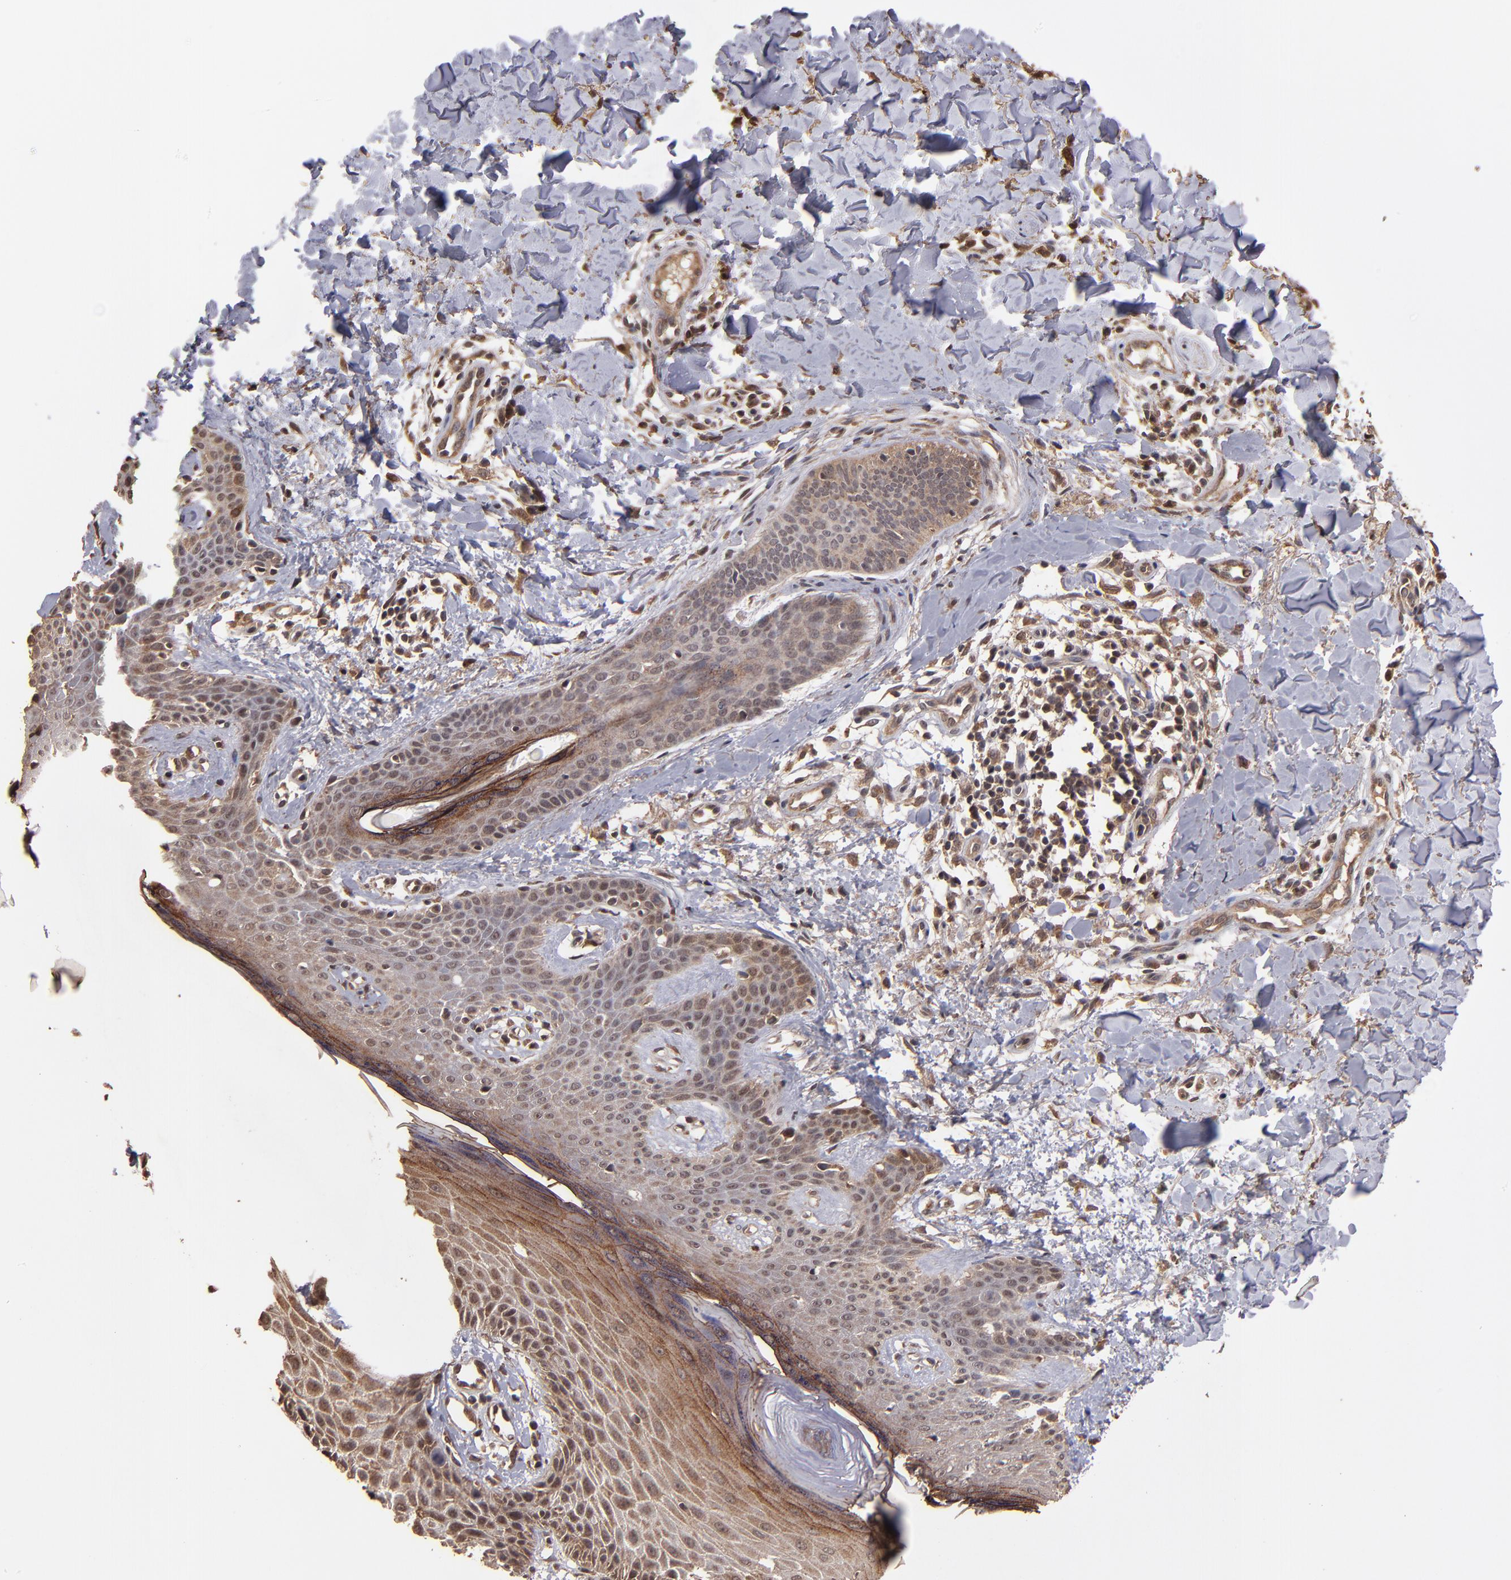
{"staining": {"intensity": "moderate", "quantity": ">75%", "location": "cytoplasmic/membranous"}, "tissue": "skin cancer", "cell_type": "Tumor cells", "image_type": "cancer", "snomed": [{"axis": "morphology", "description": "Basal cell carcinoma"}, {"axis": "topography", "description": "Skin"}], "caption": "Immunohistochemistry (IHC) image of neoplastic tissue: skin basal cell carcinoma stained using immunohistochemistry reveals medium levels of moderate protein expression localized specifically in the cytoplasmic/membranous of tumor cells, appearing as a cytoplasmic/membranous brown color.", "gene": "NFE2L2", "patient": {"sex": "male", "age": 67}}